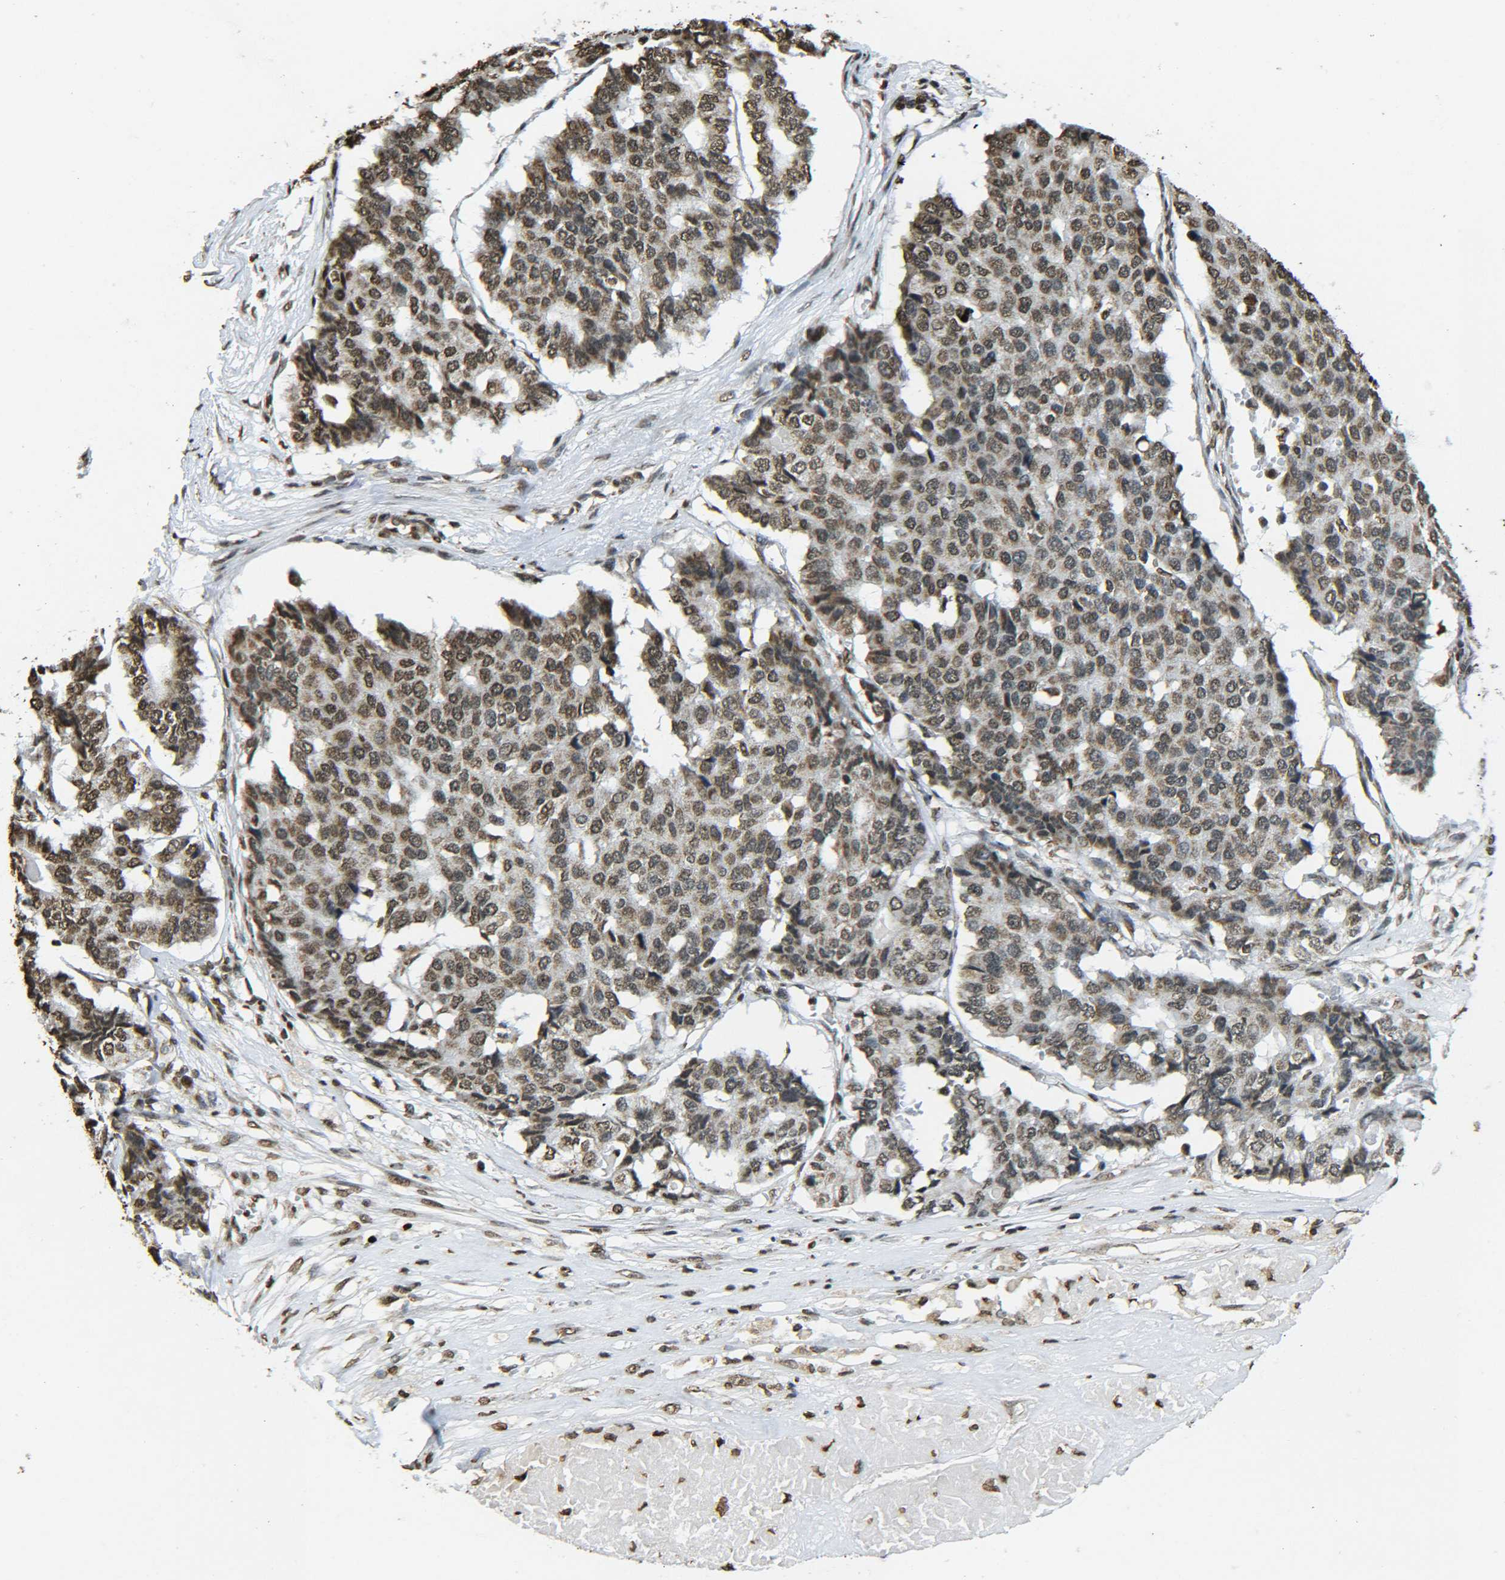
{"staining": {"intensity": "moderate", "quantity": ">75%", "location": "cytoplasmic/membranous,nuclear"}, "tissue": "pancreatic cancer", "cell_type": "Tumor cells", "image_type": "cancer", "snomed": [{"axis": "morphology", "description": "Adenocarcinoma, NOS"}, {"axis": "topography", "description": "Pancreas"}], "caption": "About >75% of tumor cells in adenocarcinoma (pancreatic) reveal moderate cytoplasmic/membranous and nuclear protein positivity as visualized by brown immunohistochemical staining.", "gene": "NEUROG2", "patient": {"sex": "male", "age": 50}}